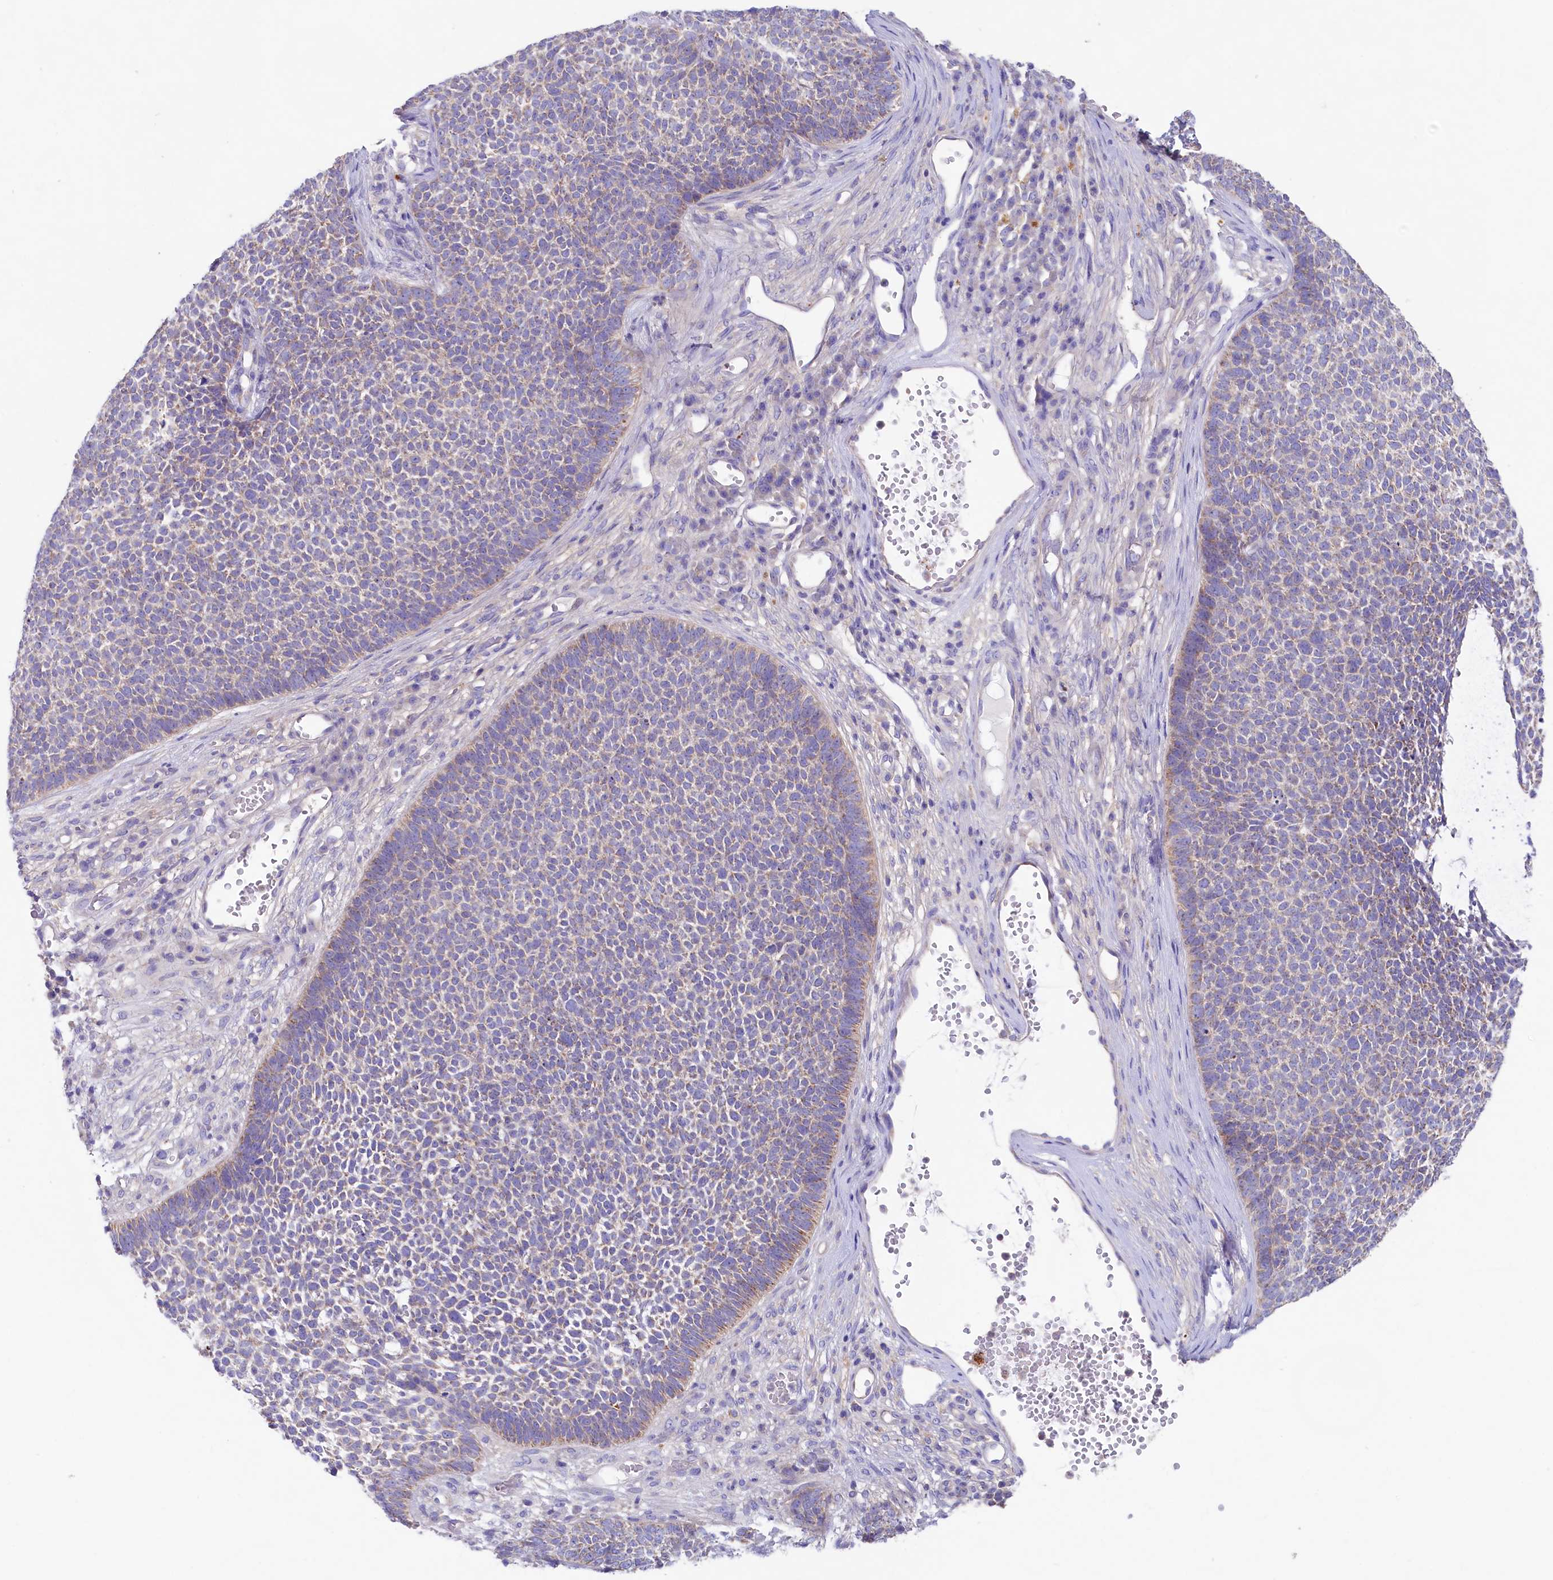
{"staining": {"intensity": "moderate", "quantity": "<25%", "location": "cytoplasmic/membranous"}, "tissue": "skin cancer", "cell_type": "Tumor cells", "image_type": "cancer", "snomed": [{"axis": "morphology", "description": "Basal cell carcinoma"}, {"axis": "topography", "description": "Skin"}], "caption": "Immunohistochemistry (IHC) (DAB) staining of basal cell carcinoma (skin) reveals moderate cytoplasmic/membranous protein positivity in about <25% of tumor cells.", "gene": "VPS26B", "patient": {"sex": "female", "age": 84}}